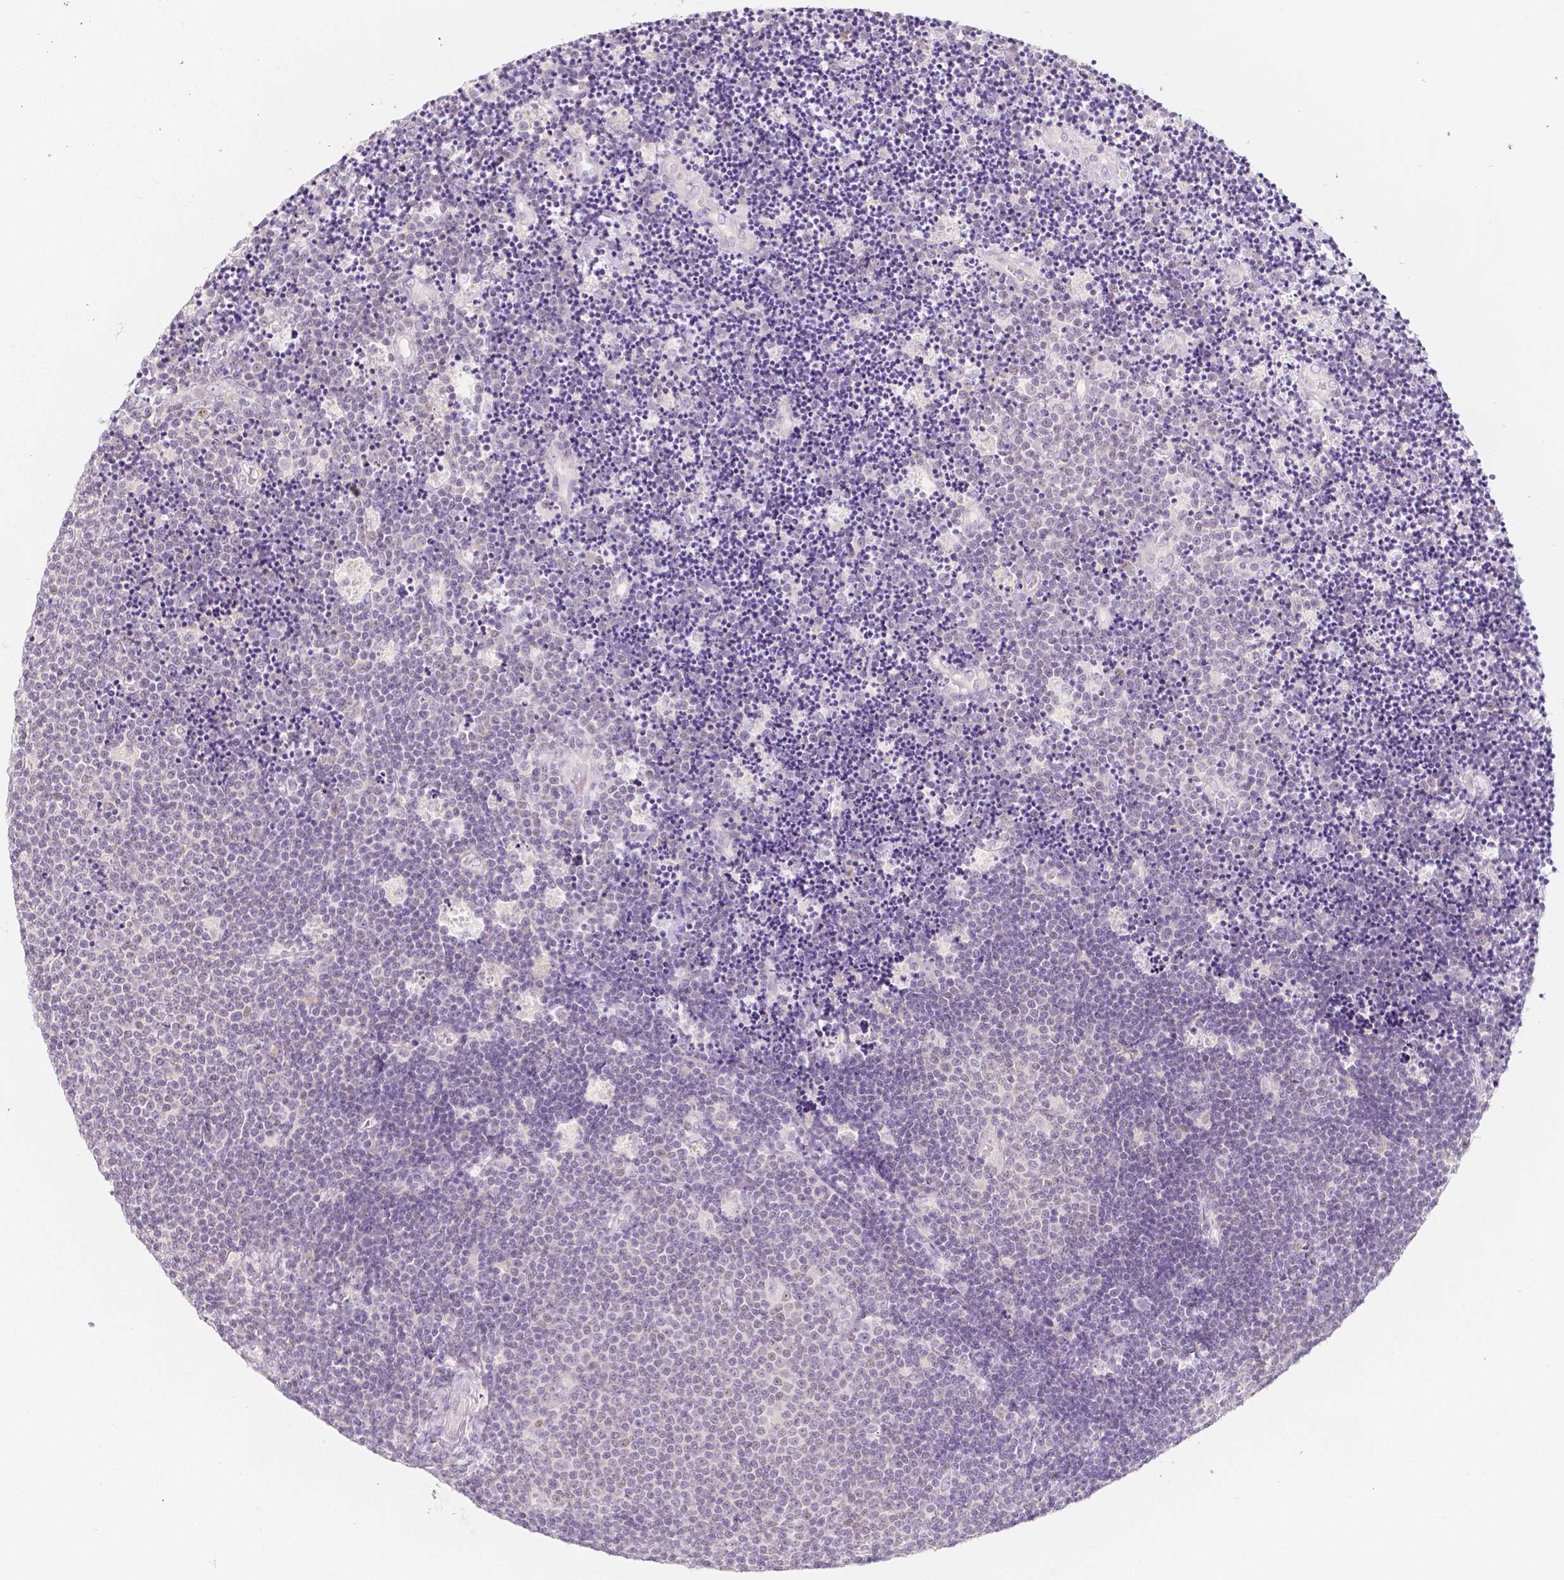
{"staining": {"intensity": "negative", "quantity": "none", "location": "none"}, "tissue": "lymphoma", "cell_type": "Tumor cells", "image_type": "cancer", "snomed": [{"axis": "morphology", "description": "Malignant lymphoma, non-Hodgkin's type, Low grade"}, {"axis": "topography", "description": "Brain"}], "caption": "Lymphoma stained for a protein using IHC reveals no staining tumor cells.", "gene": "BATF", "patient": {"sex": "female", "age": 66}}